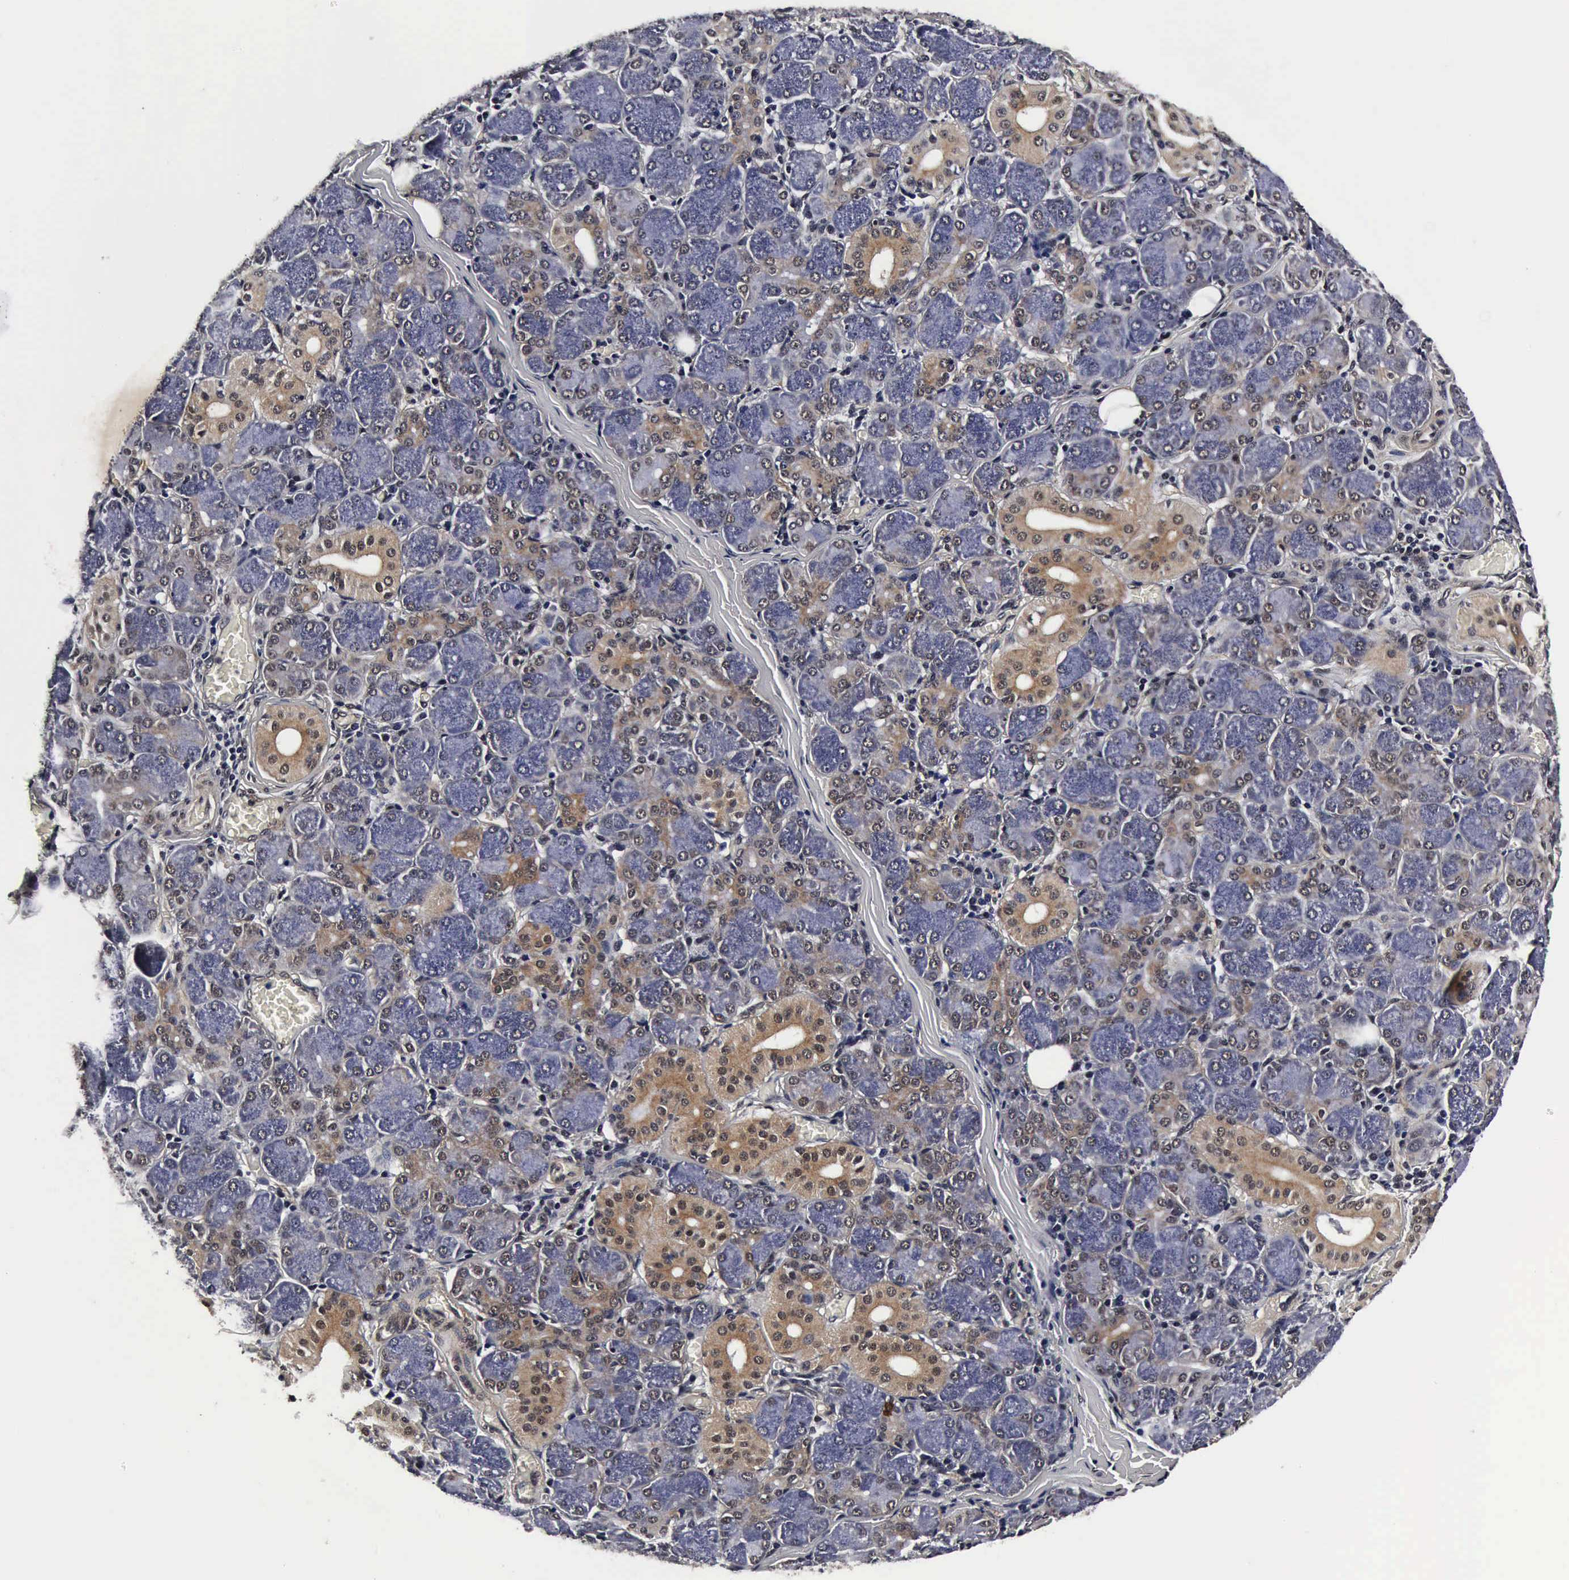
{"staining": {"intensity": "moderate", "quantity": "25%-75%", "location": "cytoplasmic/membranous"}, "tissue": "salivary gland", "cell_type": "Glandular cells", "image_type": "normal", "snomed": [{"axis": "morphology", "description": "Normal tissue, NOS"}, {"axis": "topography", "description": "Salivary gland"}], "caption": "A medium amount of moderate cytoplasmic/membranous expression is identified in about 25%-75% of glandular cells in benign salivary gland. Using DAB (brown) and hematoxylin (blue) stains, captured at high magnification using brightfield microscopy.", "gene": "UBC", "patient": {"sex": "female", "age": 24}}